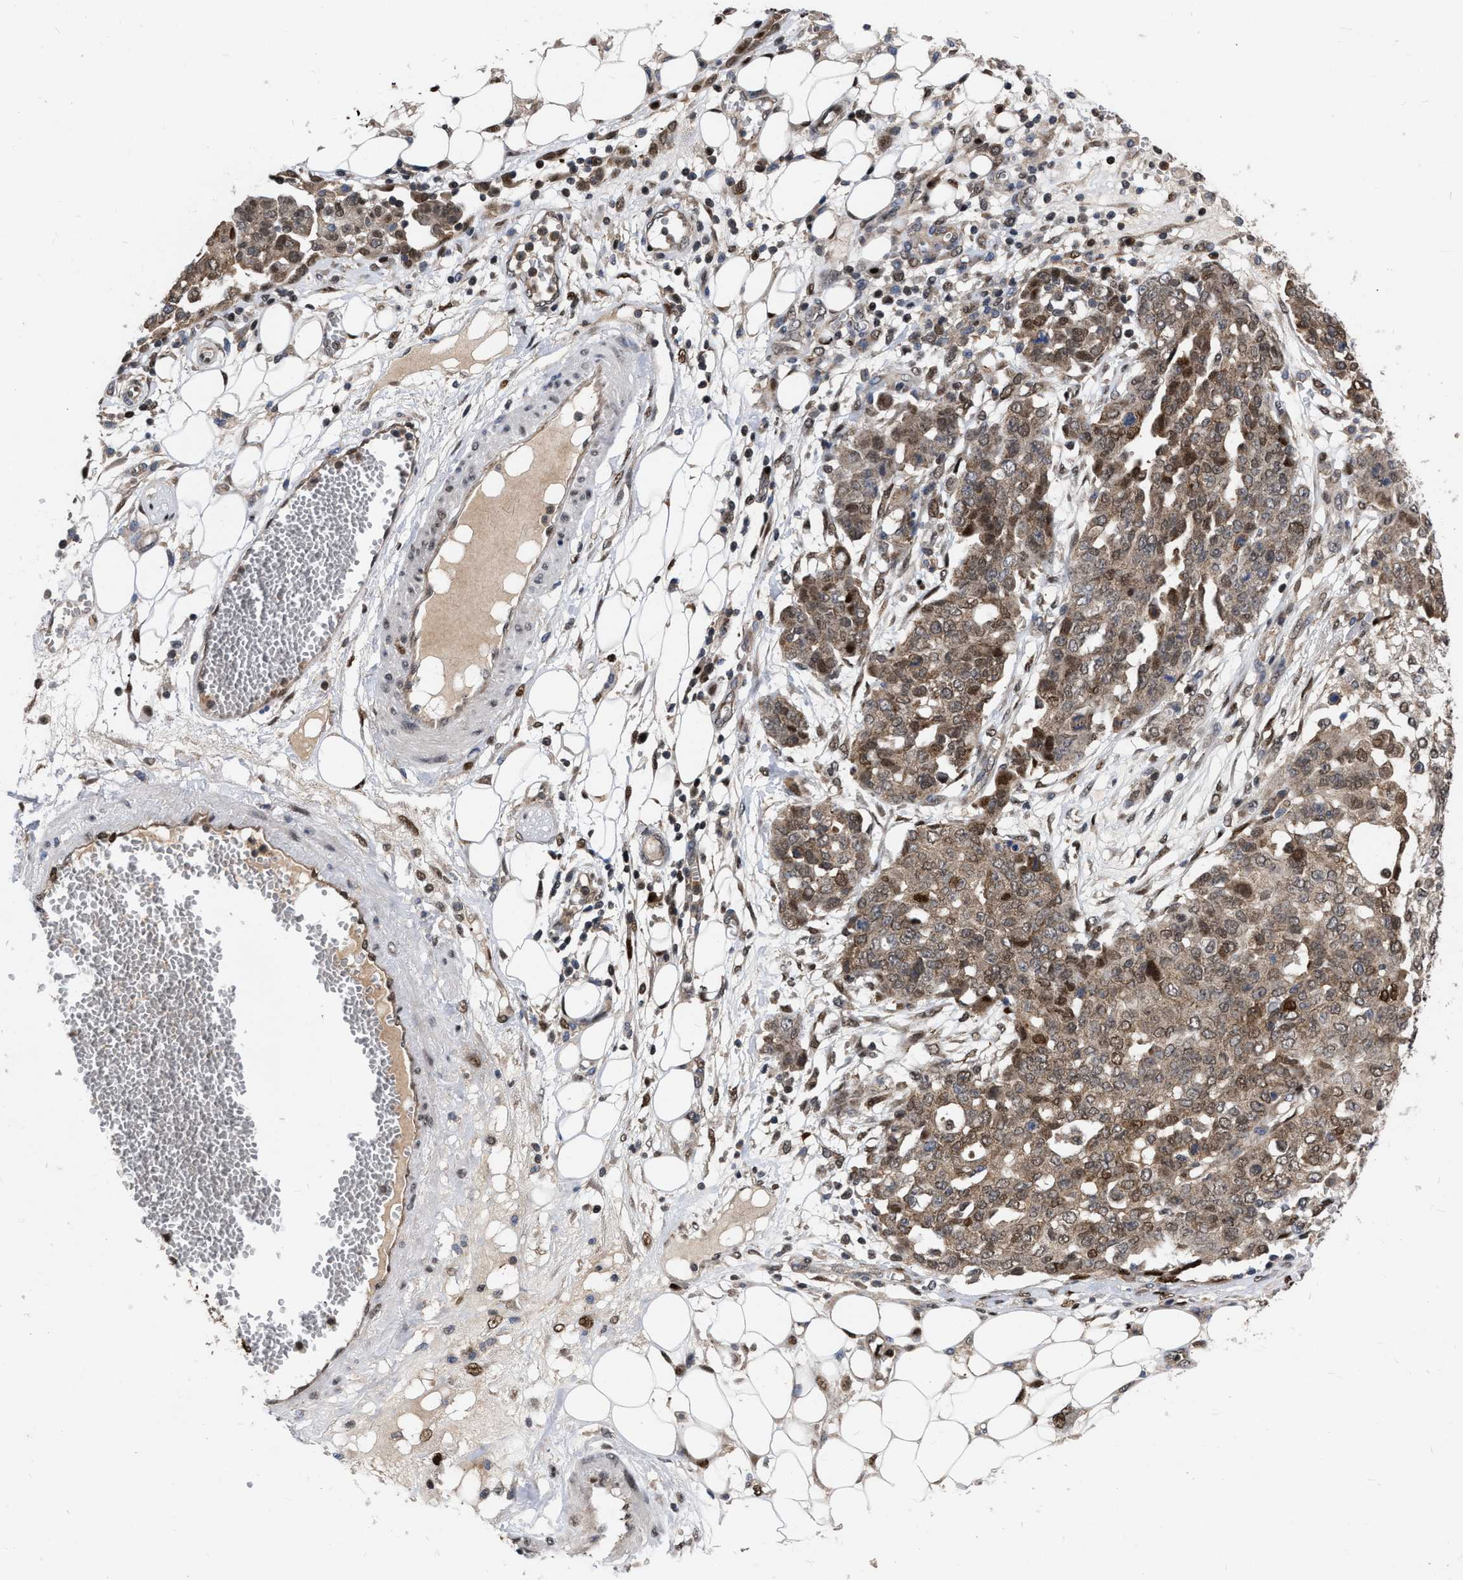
{"staining": {"intensity": "moderate", "quantity": "<25%", "location": "cytoplasmic/membranous,nuclear"}, "tissue": "ovarian cancer", "cell_type": "Tumor cells", "image_type": "cancer", "snomed": [{"axis": "morphology", "description": "Cystadenocarcinoma, serous, NOS"}, {"axis": "topography", "description": "Soft tissue"}, {"axis": "topography", "description": "Ovary"}], "caption": "Immunohistochemical staining of human ovarian serous cystadenocarcinoma shows low levels of moderate cytoplasmic/membranous and nuclear protein staining in about <25% of tumor cells.", "gene": "MDM4", "patient": {"sex": "female", "age": 57}}